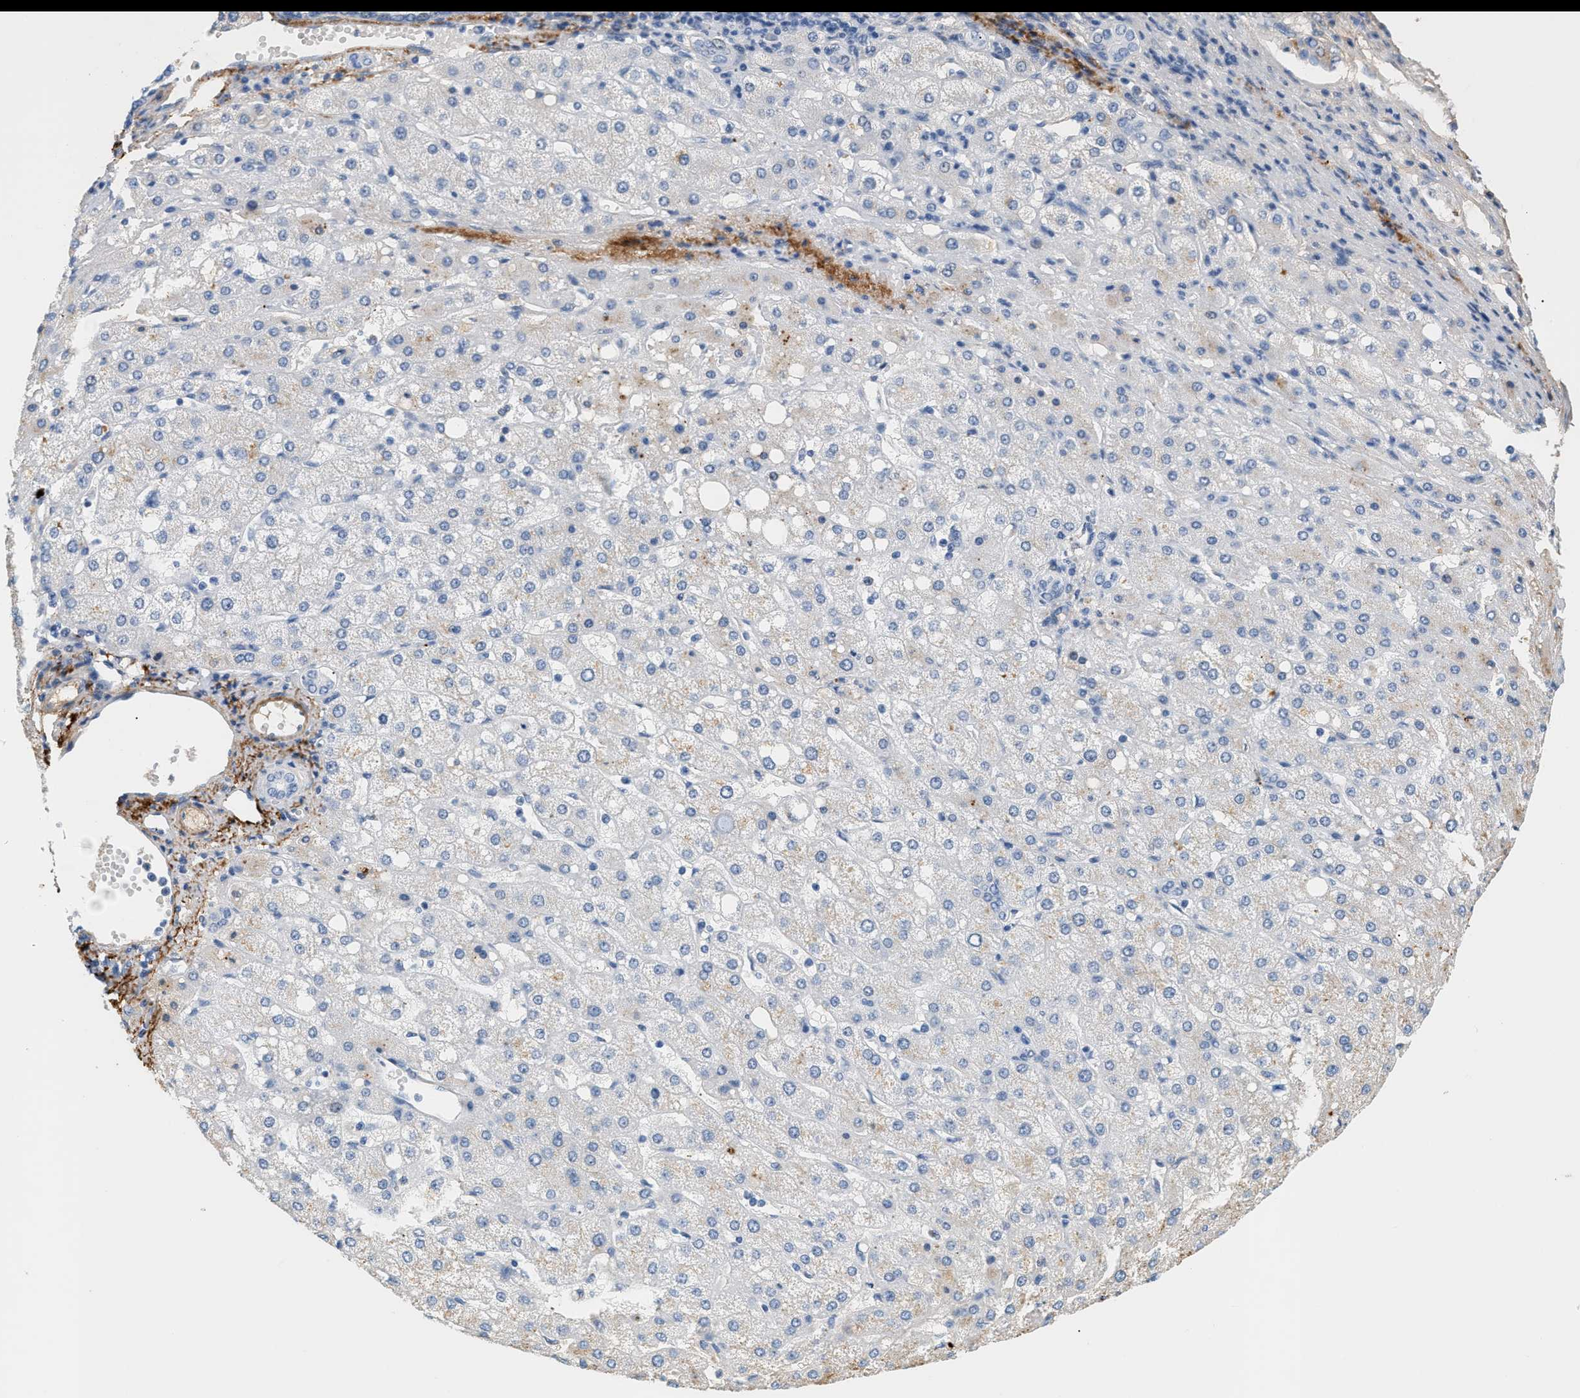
{"staining": {"intensity": "negative", "quantity": "none", "location": "none"}, "tissue": "liver cancer", "cell_type": "Tumor cells", "image_type": "cancer", "snomed": [{"axis": "morphology", "description": "Carcinoma, Hepatocellular, NOS"}, {"axis": "topography", "description": "Liver"}], "caption": "This is a photomicrograph of IHC staining of hepatocellular carcinoma (liver), which shows no staining in tumor cells. Nuclei are stained in blue.", "gene": "CFH", "patient": {"sex": "male", "age": 80}}